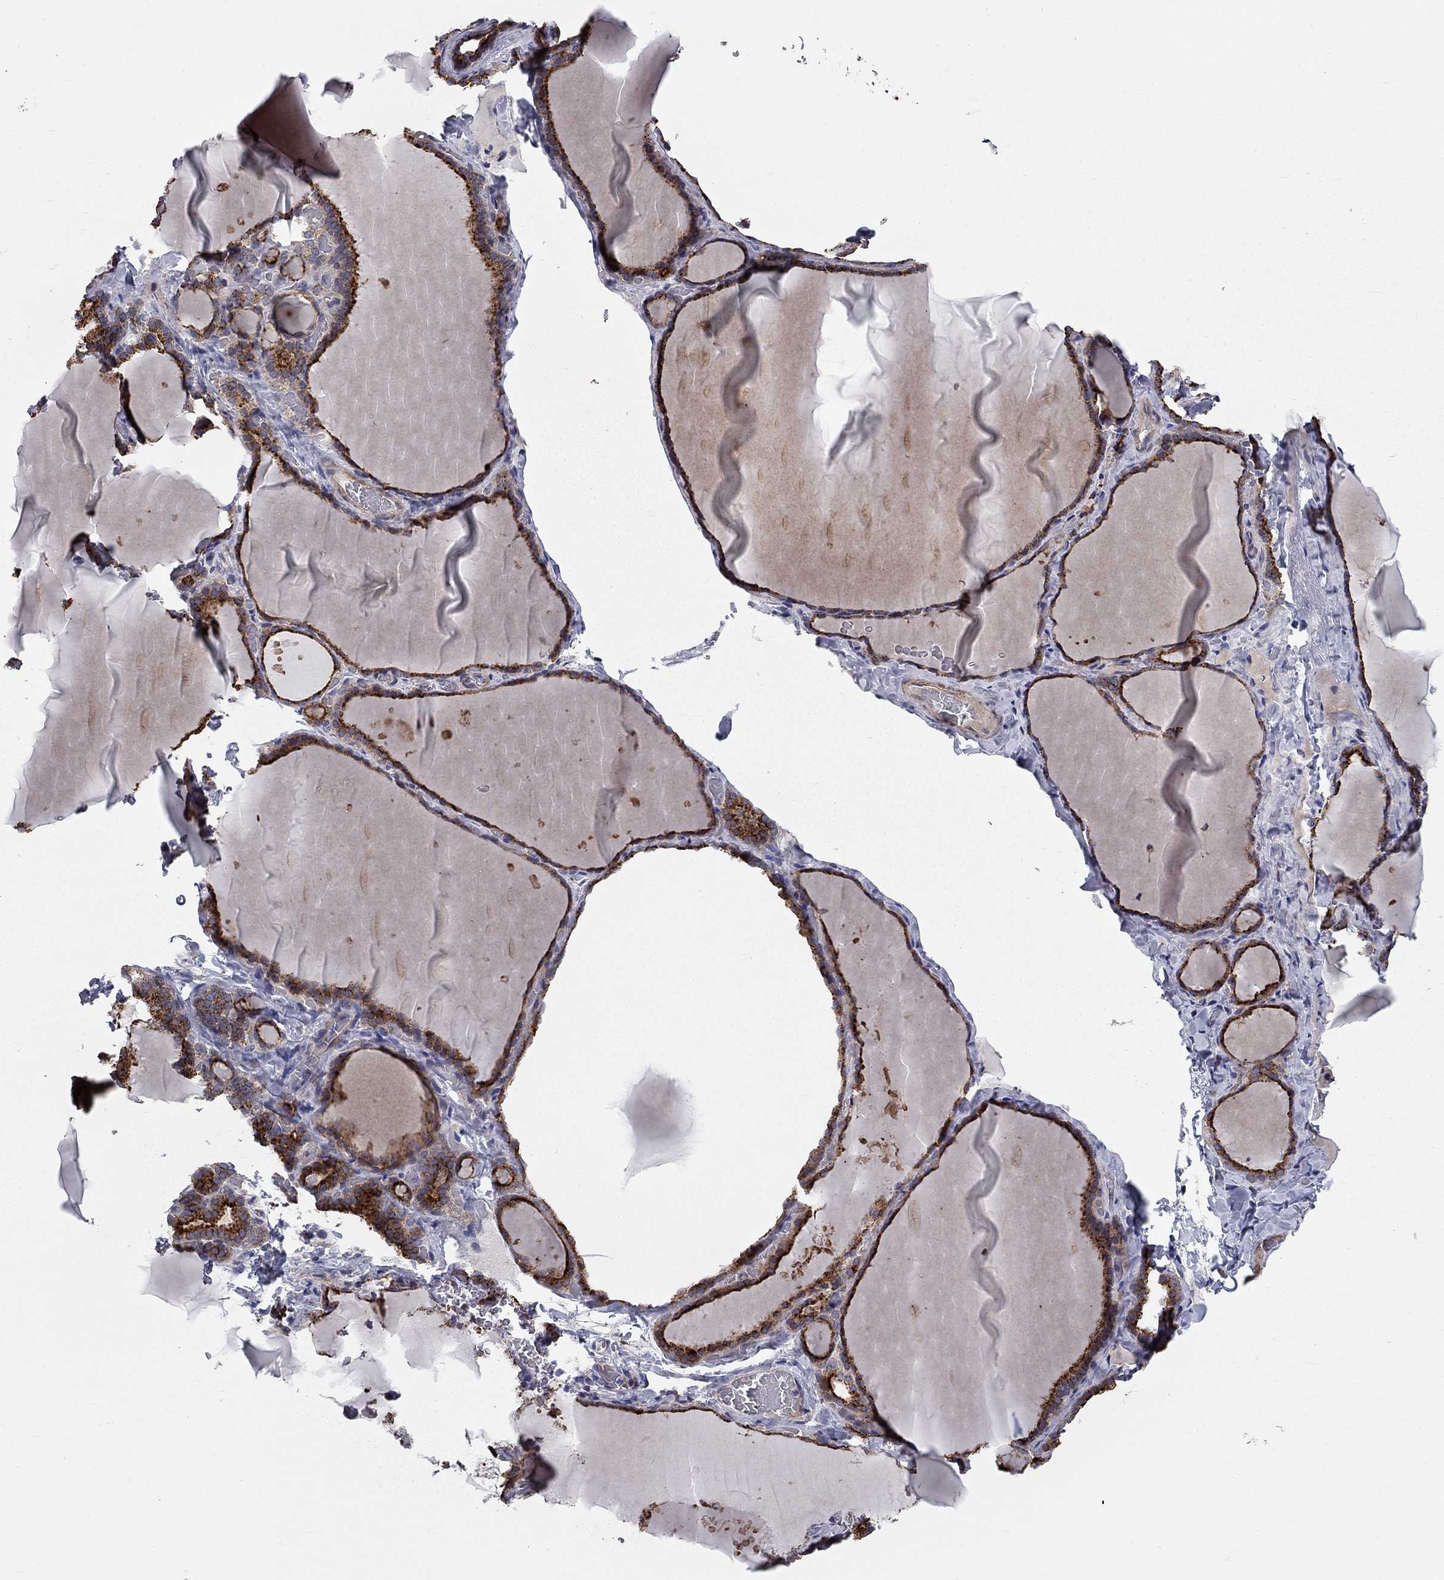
{"staining": {"intensity": "strong", "quantity": "25%-75%", "location": "cytoplasmic/membranous"}, "tissue": "thyroid gland", "cell_type": "Glandular cells", "image_type": "normal", "snomed": [{"axis": "morphology", "description": "Normal tissue, NOS"}, {"axis": "morphology", "description": "Hyperplasia, NOS"}, {"axis": "topography", "description": "Thyroid gland"}], "caption": "DAB immunohistochemical staining of benign thyroid gland exhibits strong cytoplasmic/membranous protein positivity in about 25%-75% of glandular cells. Nuclei are stained in blue.", "gene": "KANSL1L", "patient": {"sex": "female", "age": 27}}